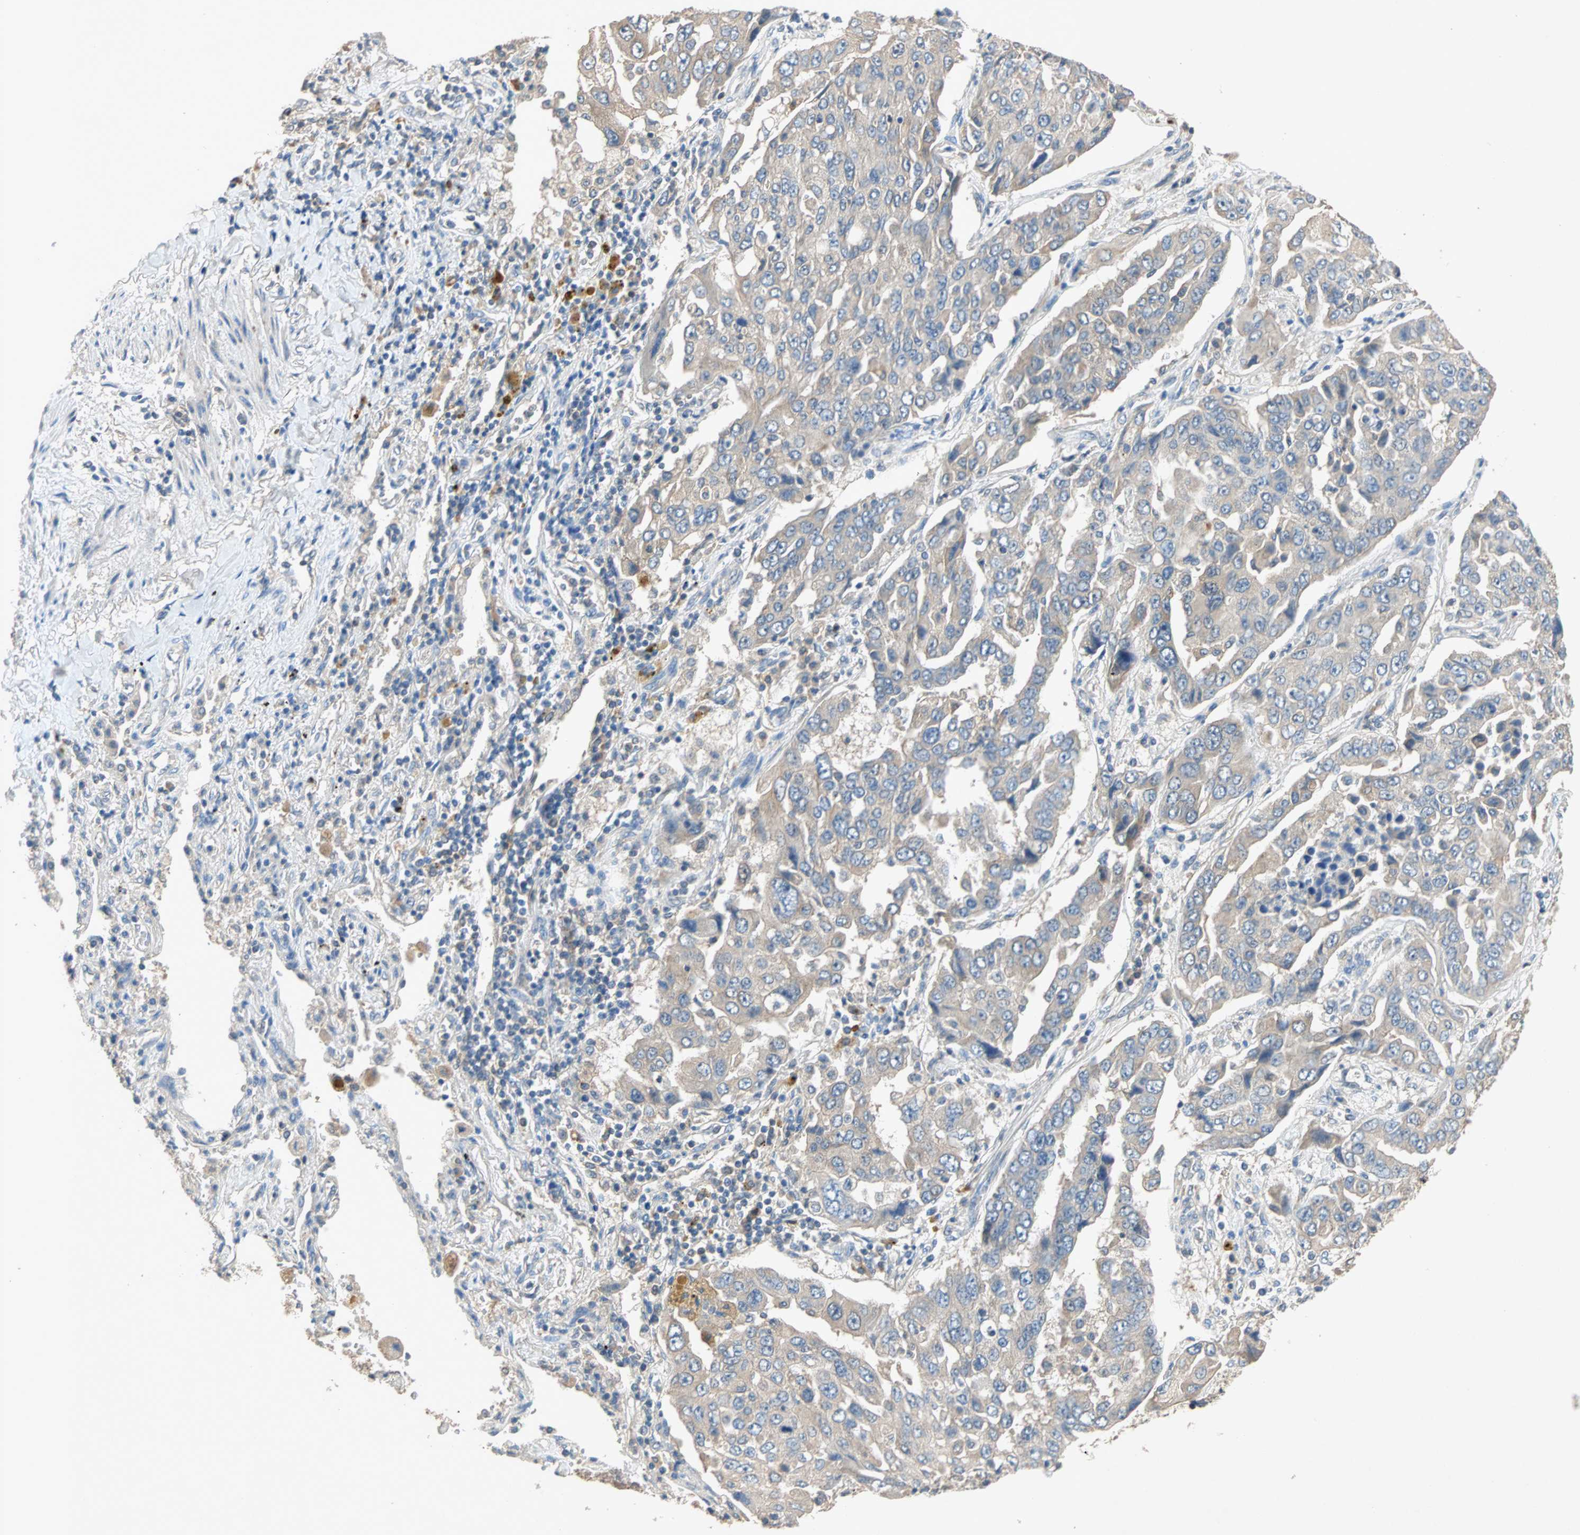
{"staining": {"intensity": "weak", "quantity": "25%-75%", "location": "cytoplasmic/membranous"}, "tissue": "lung cancer", "cell_type": "Tumor cells", "image_type": "cancer", "snomed": [{"axis": "morphology", "description": "Adenocarcinoma, NOS"}, {"axis": "topography", "description": "Lung"}], "caption": "Adenocarcinoma (lung) tissue reveals weak cytoplasmic/membranous positivity in about 25%-75% of tumor cells The protein of interest is shown in brown color, while the nuclei are stained blue.", "gene": "ADAP1", "patient": {"sex": "female", "age": 65}}